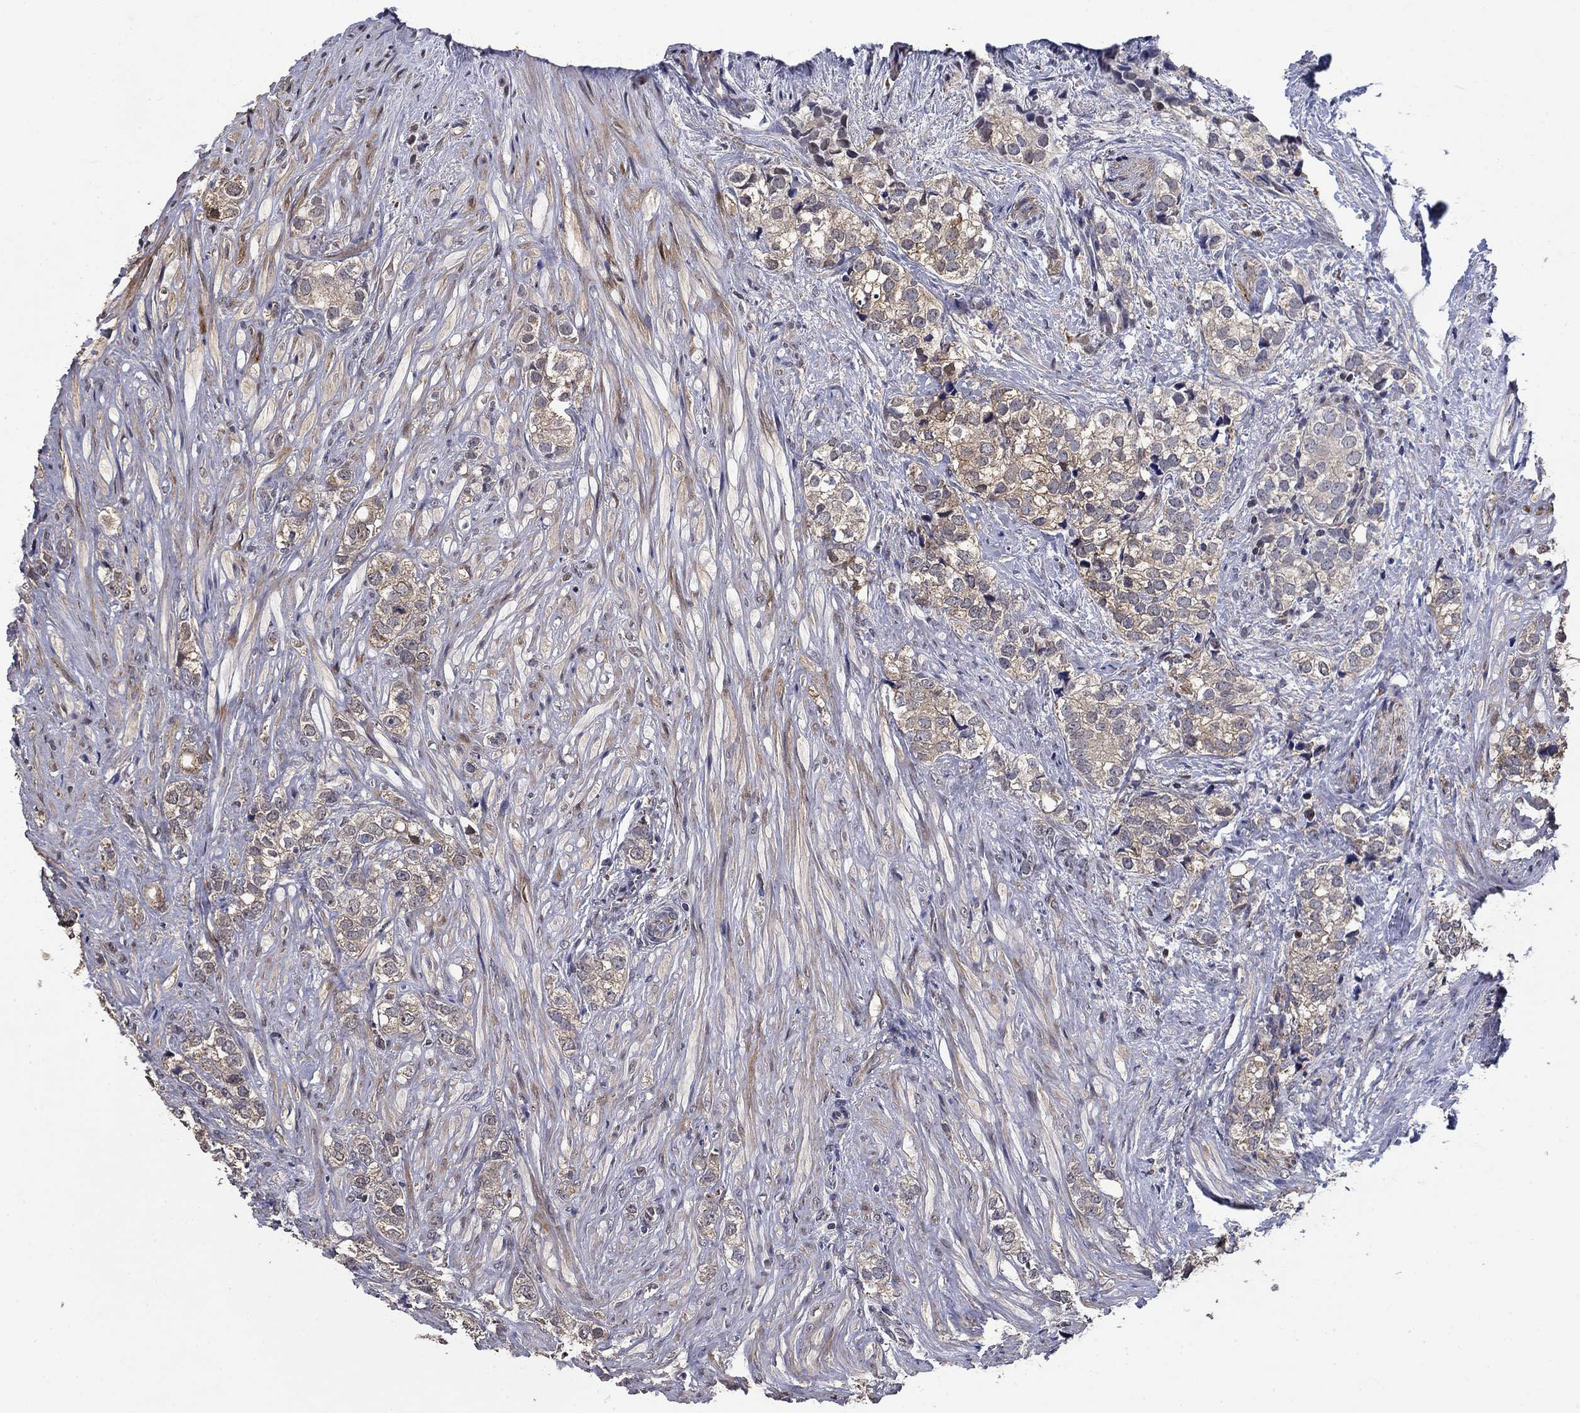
{"staining": {"intensity": "strong", "quantity": "<25%", "location": "cytoplasmic/membranous"}, "tissue": "prostate cancer", "cell_type": "Tumor cells", "image_type": "cancer", "snomed": [{"axis": "morphology", "description": "Adenocarcinoma, NOS"}, {"axis": "topography", "description": "Prostate and seminal vesicle, NOS"}], "caption": "Human prostate adenocarcinoma stained with a brown dye exhibits strong cytoplasmic/membranous positive positivity in approximately <25% of tumor cells.", "gene": "DVL1", "patient": {"sex": "male", "age": 63}}